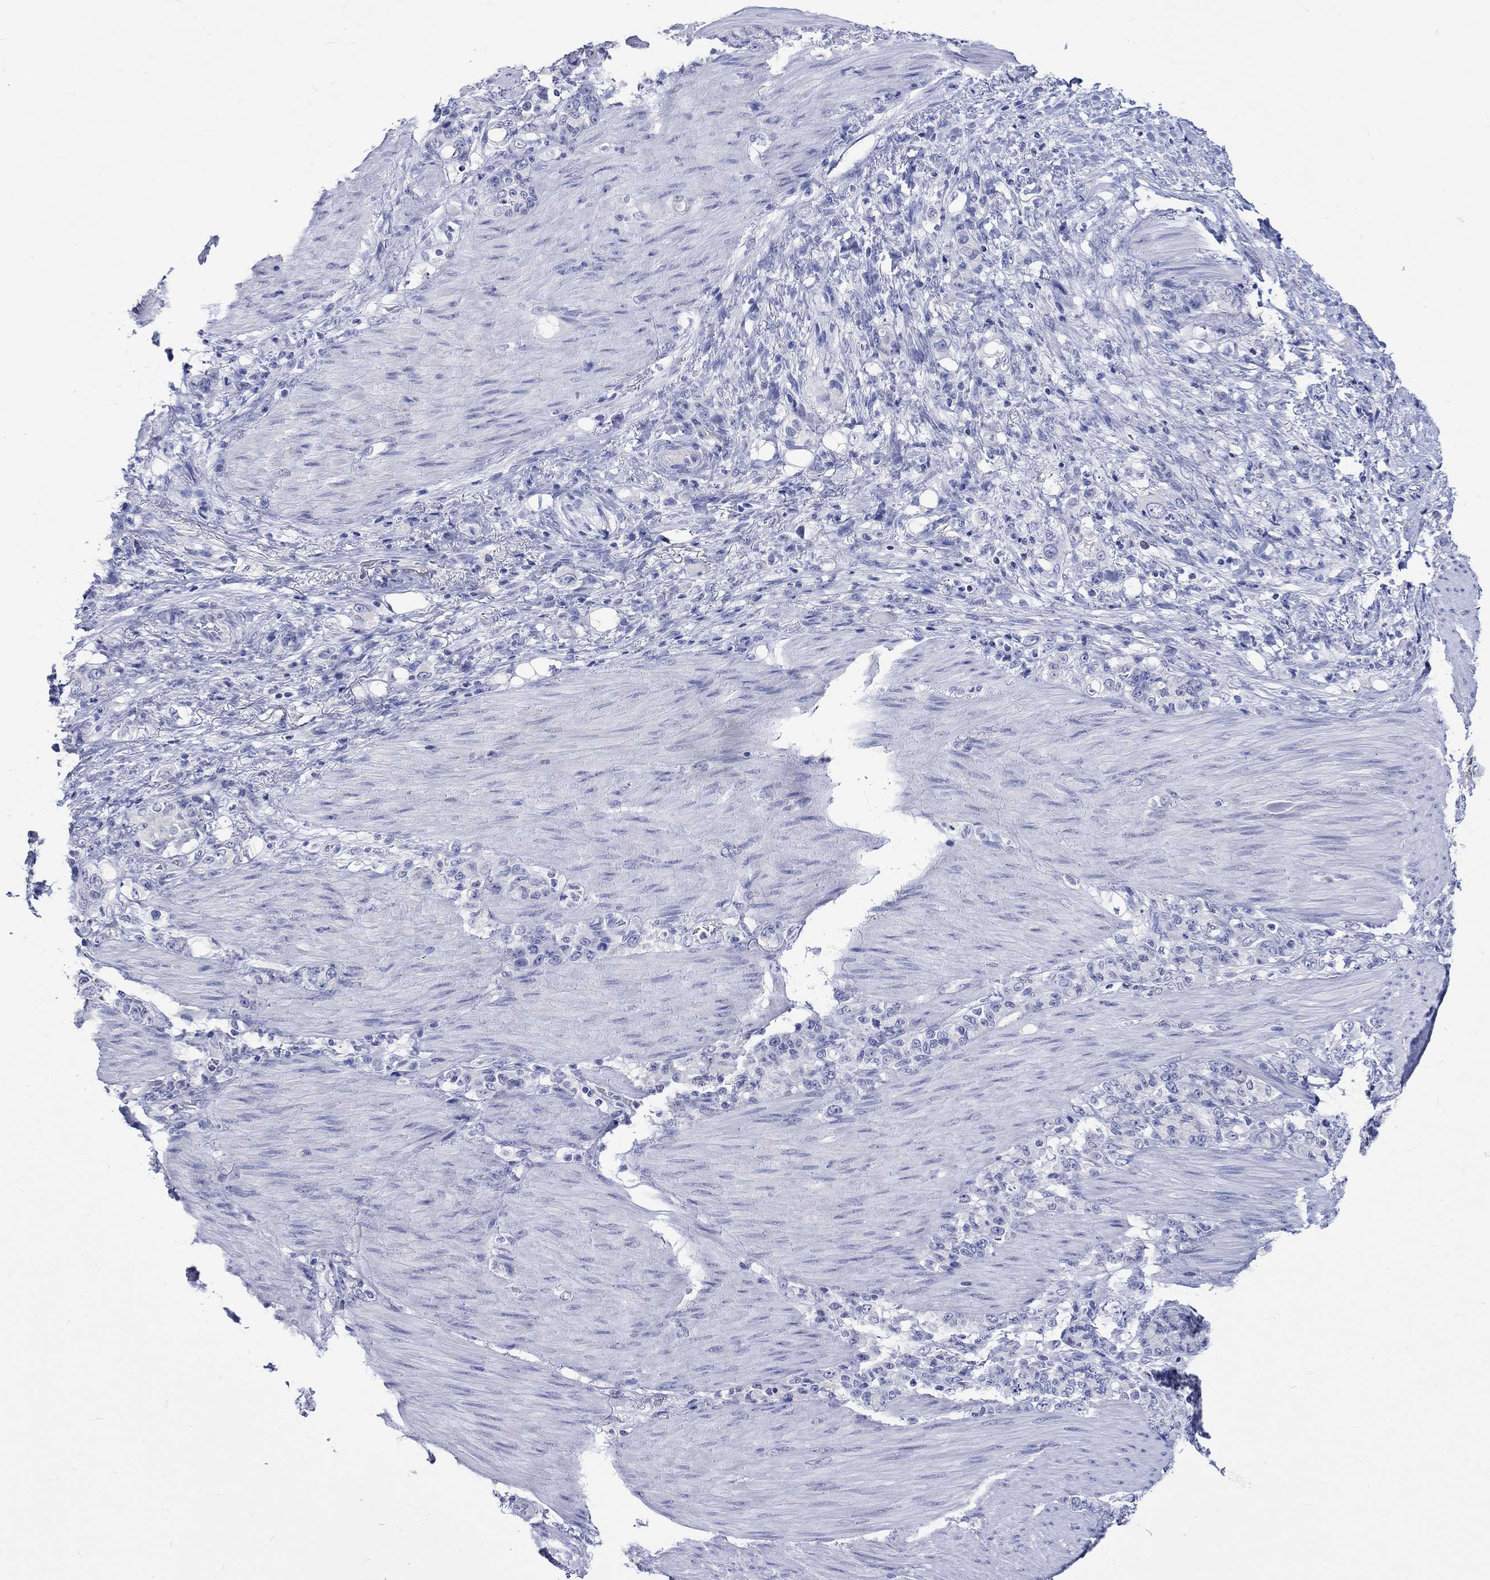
{"staining": {"intensity": "negative", "quantity": "none", "location": "none"}, "tissue": "stomach cancer", "cell_type": "Tumor cells", "image_type": "cancer", "snomed": [{"axis": "morphology", "description": "Normal tissue, NOS"}, {"axis": "morphology", "description": "Adenocarcinoma, NOS"}, {"axis": "topography", "description": "Stomach"}], "caption": "Stomach cancer stained for a protein using IHC shows no staining tumor cells.", "gene": "KLHL35", "patient": {"sex": "female", "age": 79}}